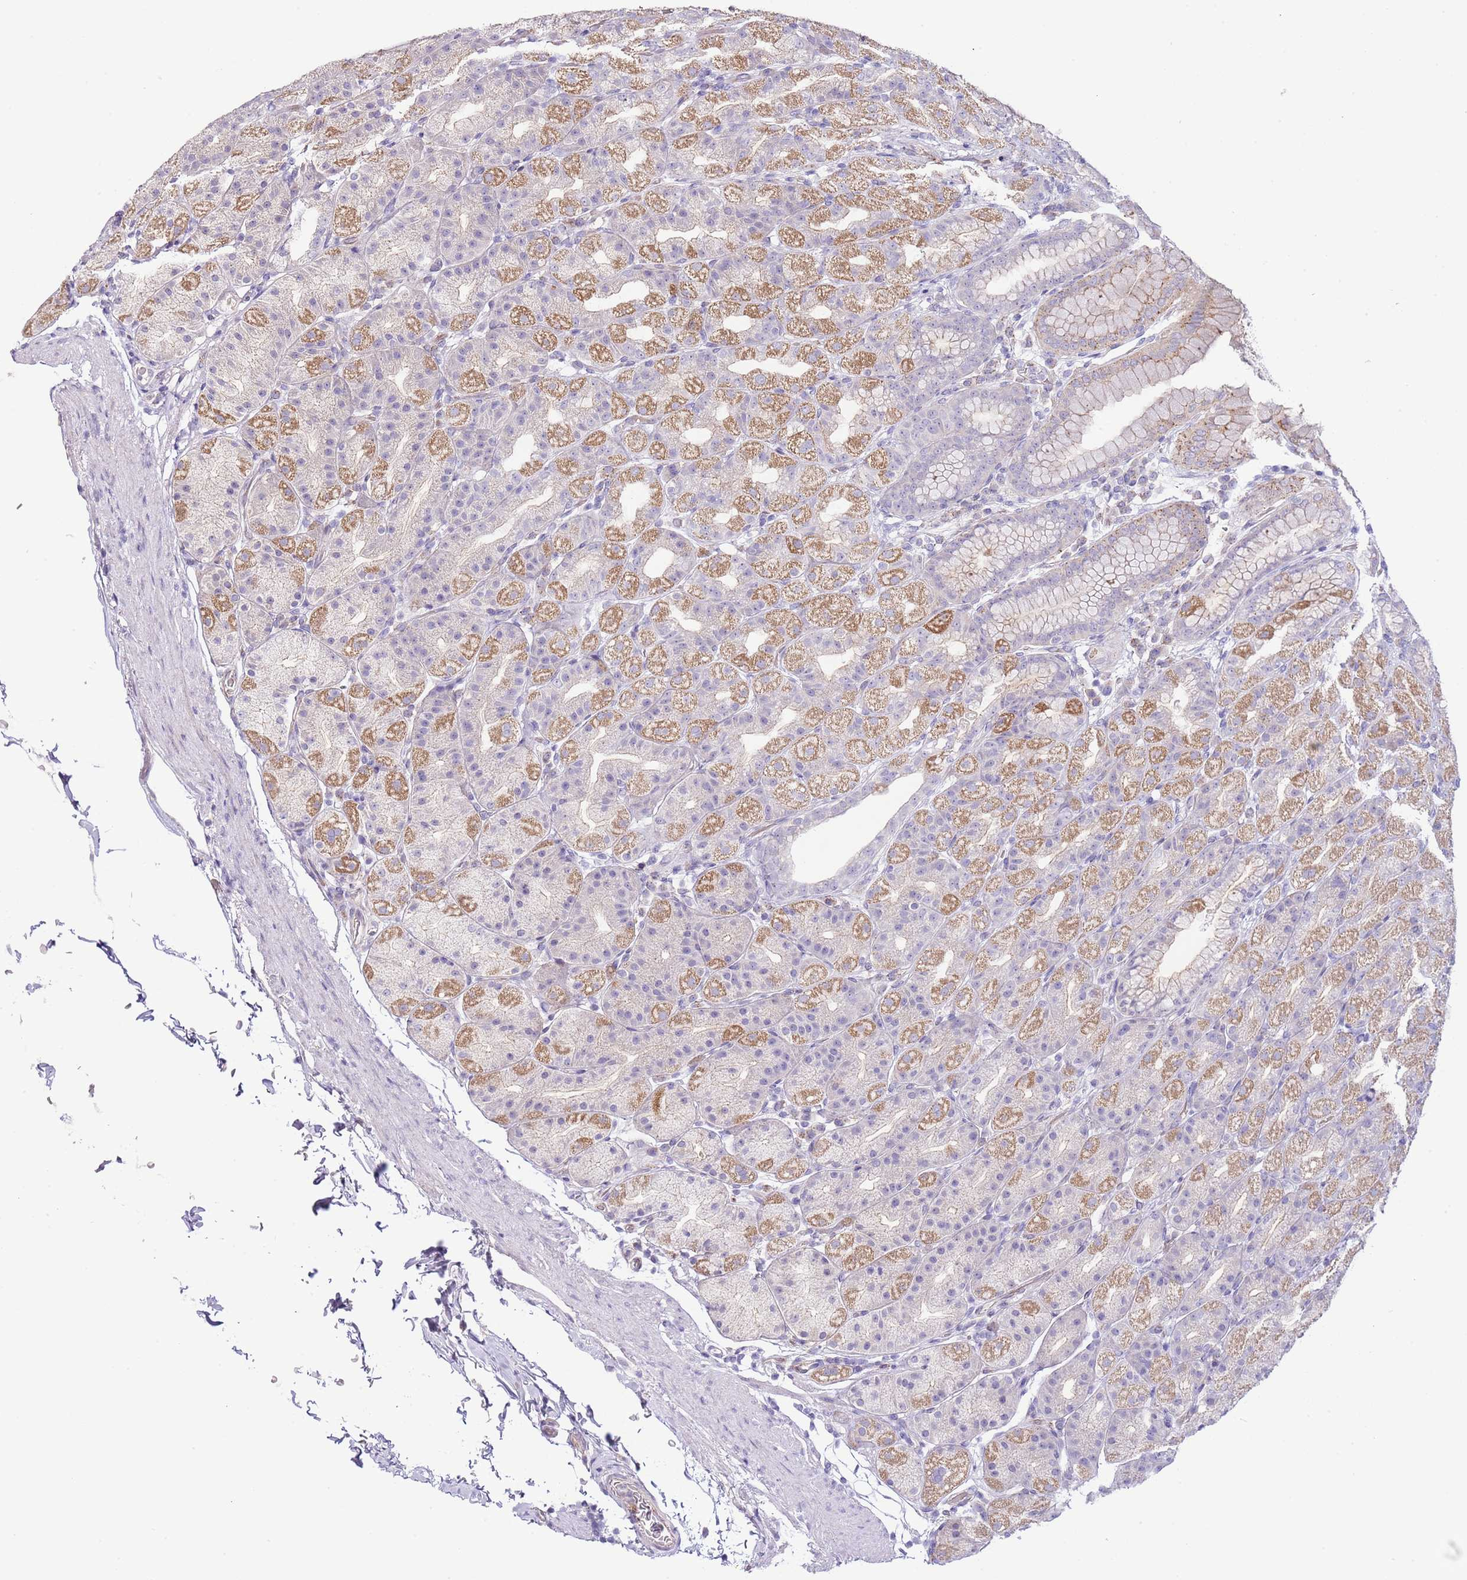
{"staining": {"intensity": "moderate", "quantity": "25%-75%", "location": "cytoplasmic/membranous"}, "tissue": "stomach", "cell_type": "Glandular cells", "image_type": "normal", "snomed": [{"axis": "morphology", "description": "Normal tissue, NOS"}, {"axis": "topography", "description": "Stomach, upper"}, {"axis": "topography", "description": "Stomach"}], "caption": "High-magnification brightfield microscopy of unremarkable stomach stained with DAB (brown) and counterstained with hematoxylin (blue). glandular cells exhibit moderate cytoplasmic/membranous staining is seen in approximately25%-75% of cells. The staining was performed using DAB (3,3'-diaminobenzidine) to visualize the protein expression in brown, while the nuclei were stained in blue with hematoxylin (Magnification: 20x).", "gene": "ABHD17A", "patient": {"sex": "male", "age": 68}}